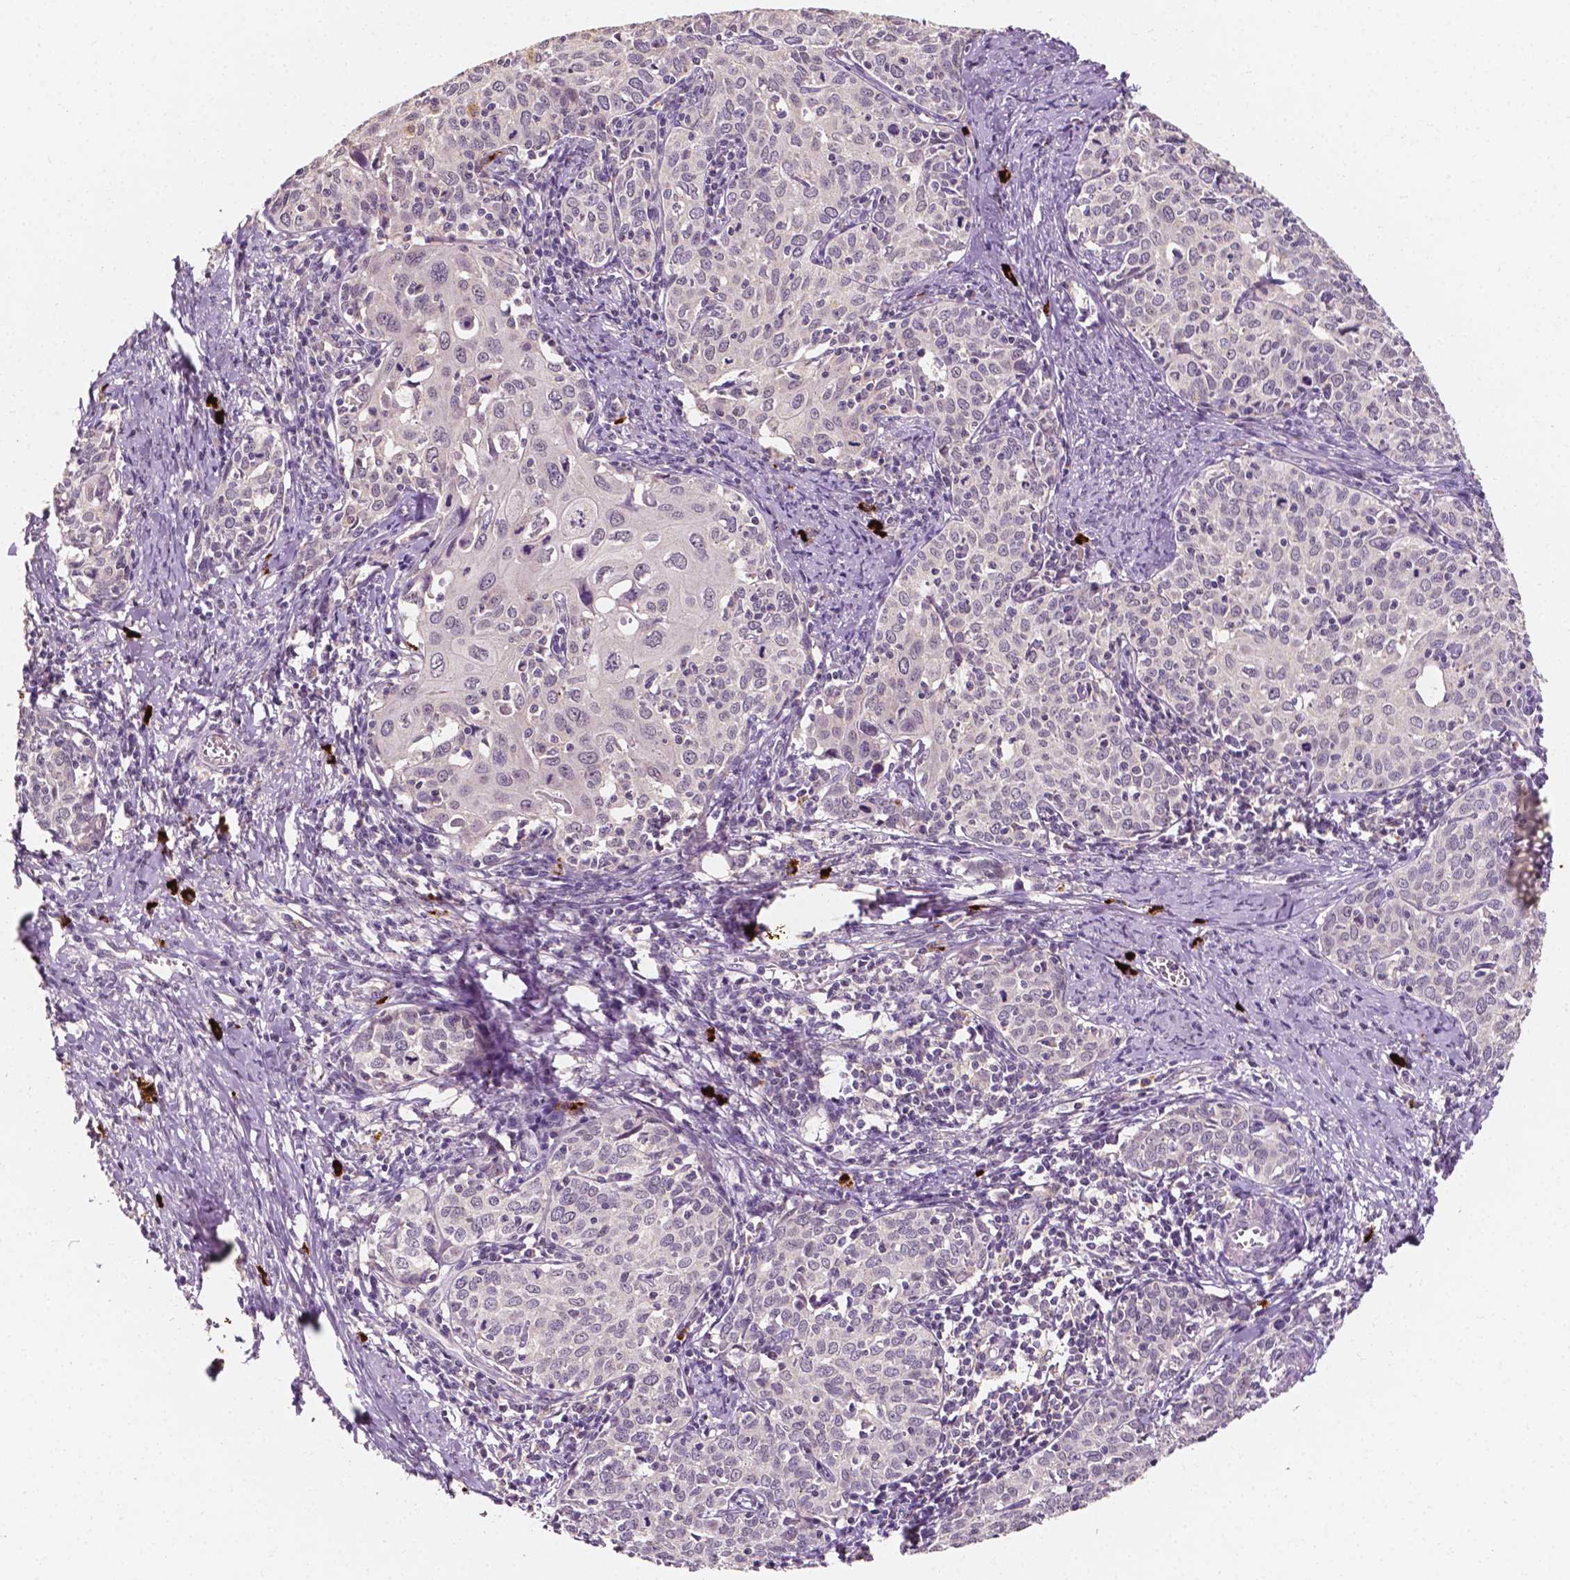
{"staining": {"intensity": "negative", "quantity": "none", "location": "none"}, "tissue": "cervical cancer", "cell_type": "Tumor cells", "image_type": "cancer", "snomed": [{"axis": "morphology", "description": "Squamous cell carcinoma, NOS"}, {"axis": "topography", "description": "Cervix"}], "caption": "Human cervical squamous cell carcinoma stained for a protein using immunohistochemistry demonstrates no expression in tumor cells.", "gene": "SIRT2", "patient": {"sex": "female", "age": 62}}